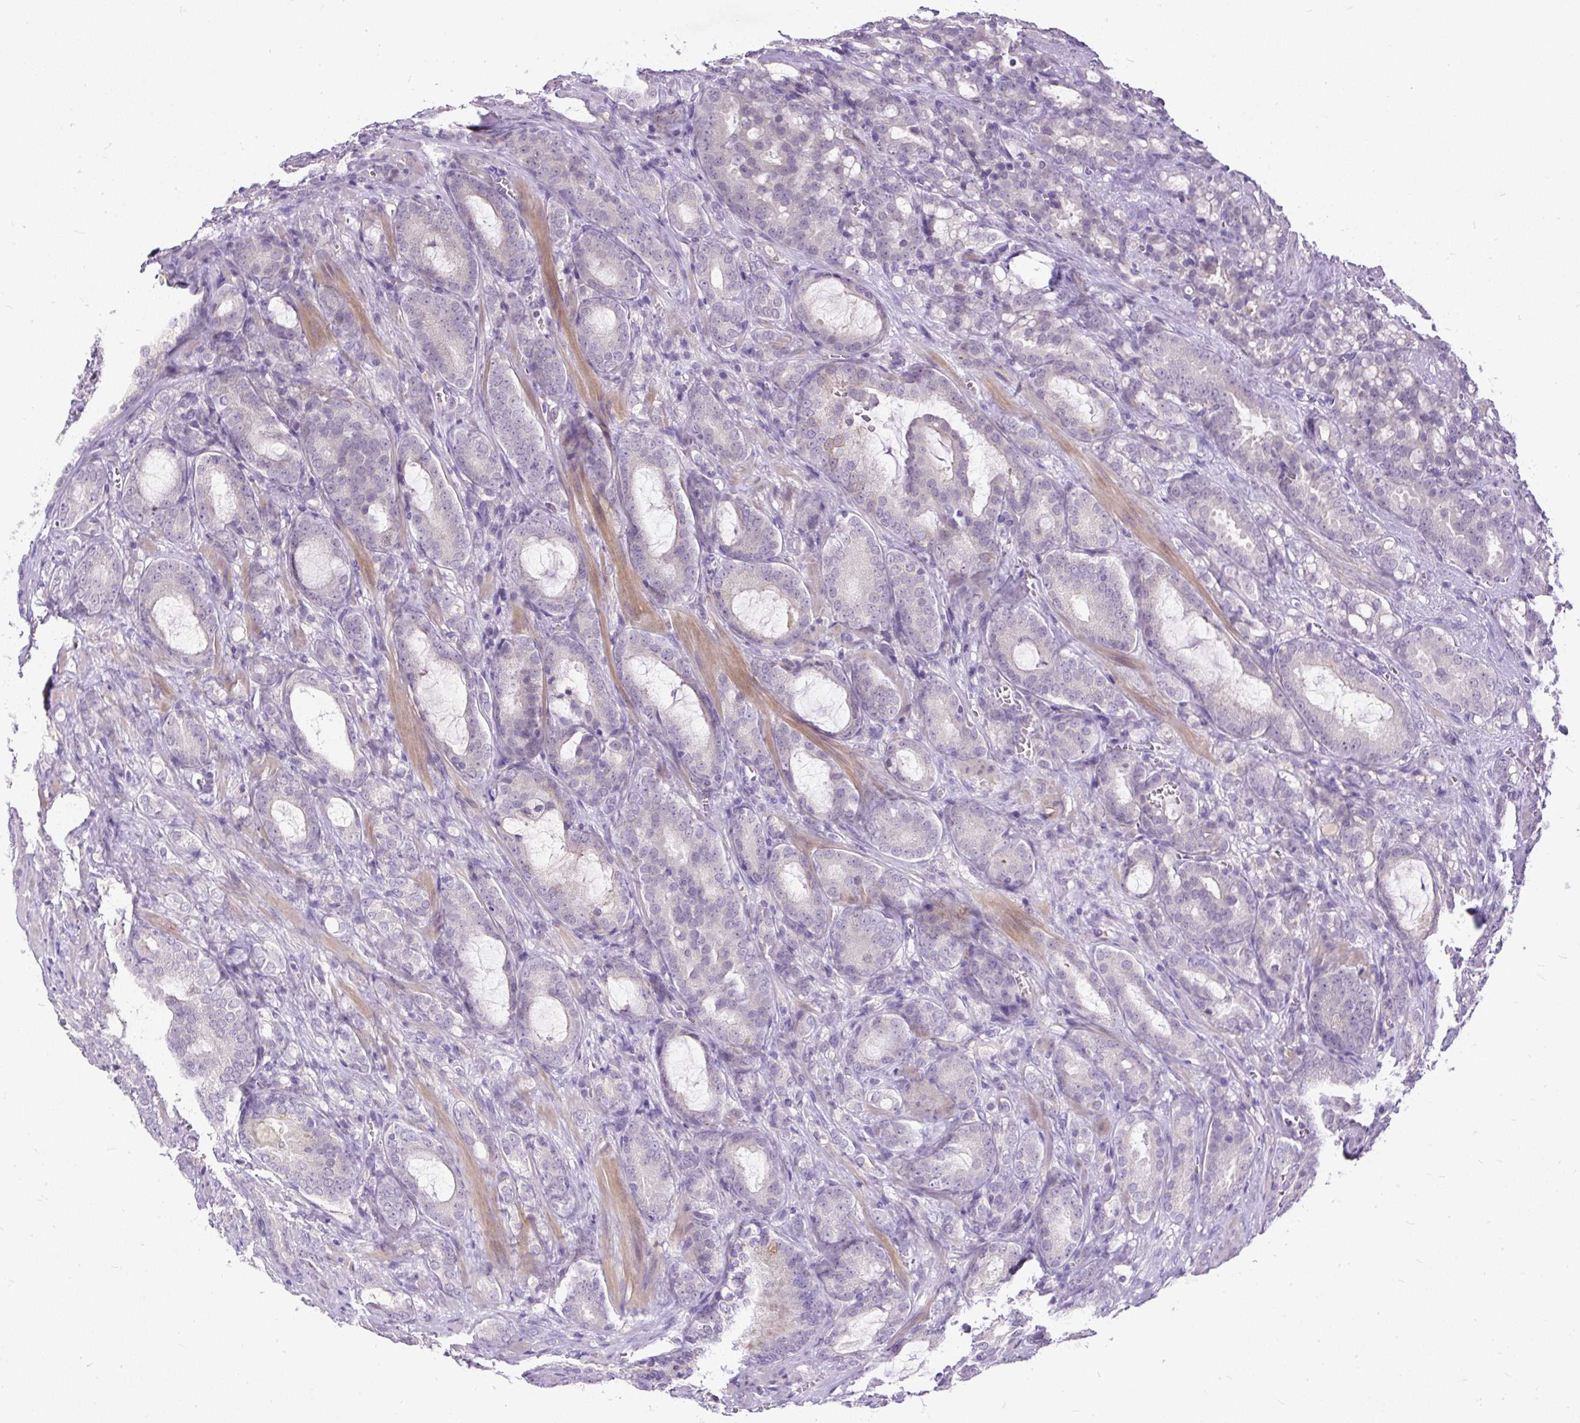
{"staining": {"intensity": "negative", "quantity": "none", "location": "none"}, "tissue": "prostate cancer", "cell_type": "Tumor cells", "image_type": "cancer", "snomed": [{"axis": "morphology", "description": "Adenocarcinoma, High grade"}, {"axis": "topography", "description": "Prostate"}], "caption": "Prostate cancer (high-grade adenocarcinoma) was stained to show a protein in brown. There is no significant expression in tumor cells. Brightfield microscopy of IHC stained with DAB (brown) and hematoxylin (blue), captured at high magnification.", "gene": "KRTAP20-3", "patient": {"sex": "male", "age": 72}}